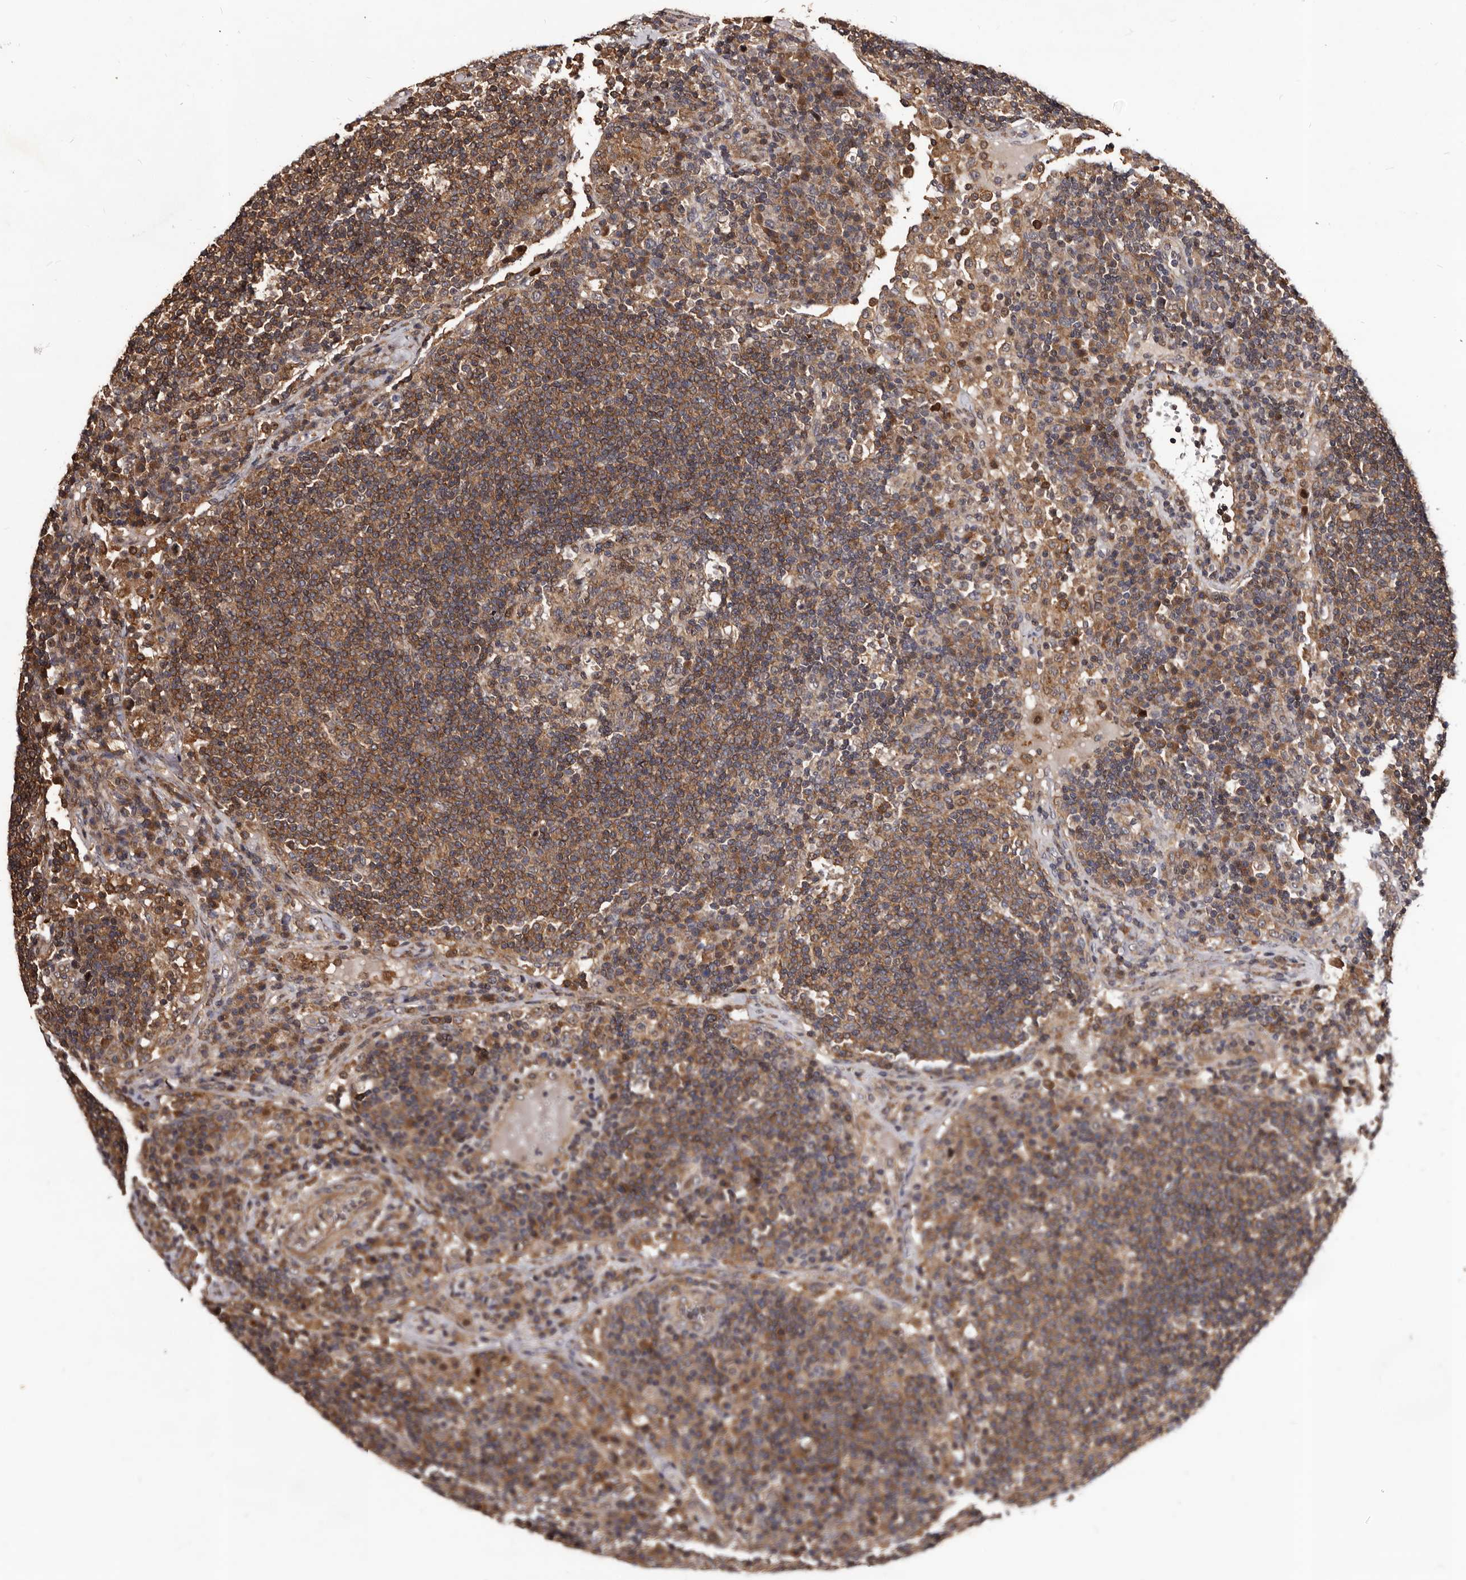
{"staining": {"intensity": "moderate", "quantity": ">75%", "location": "cytoplasmic/membranous"}, "tissue": "lymph node", "cell_type": "Germinal center cells", "image_type": "normal", "snomed": [{"axis": "morphology", "description": "Normal tissue, NOS"}, {"axis": "topography", "description": "Lymph node"}], "caption": "A brown stain shows moderate cytoplasmic/membranous staining of a protein in germinal center cells of unremarkable human lymph node. (Stains: DAB in brown, nuclei in blue, Microscopy: brightfield microscopy at high magnification).", "gene": "MKRN3", "patient": {"sex": "female", "age": 53}}